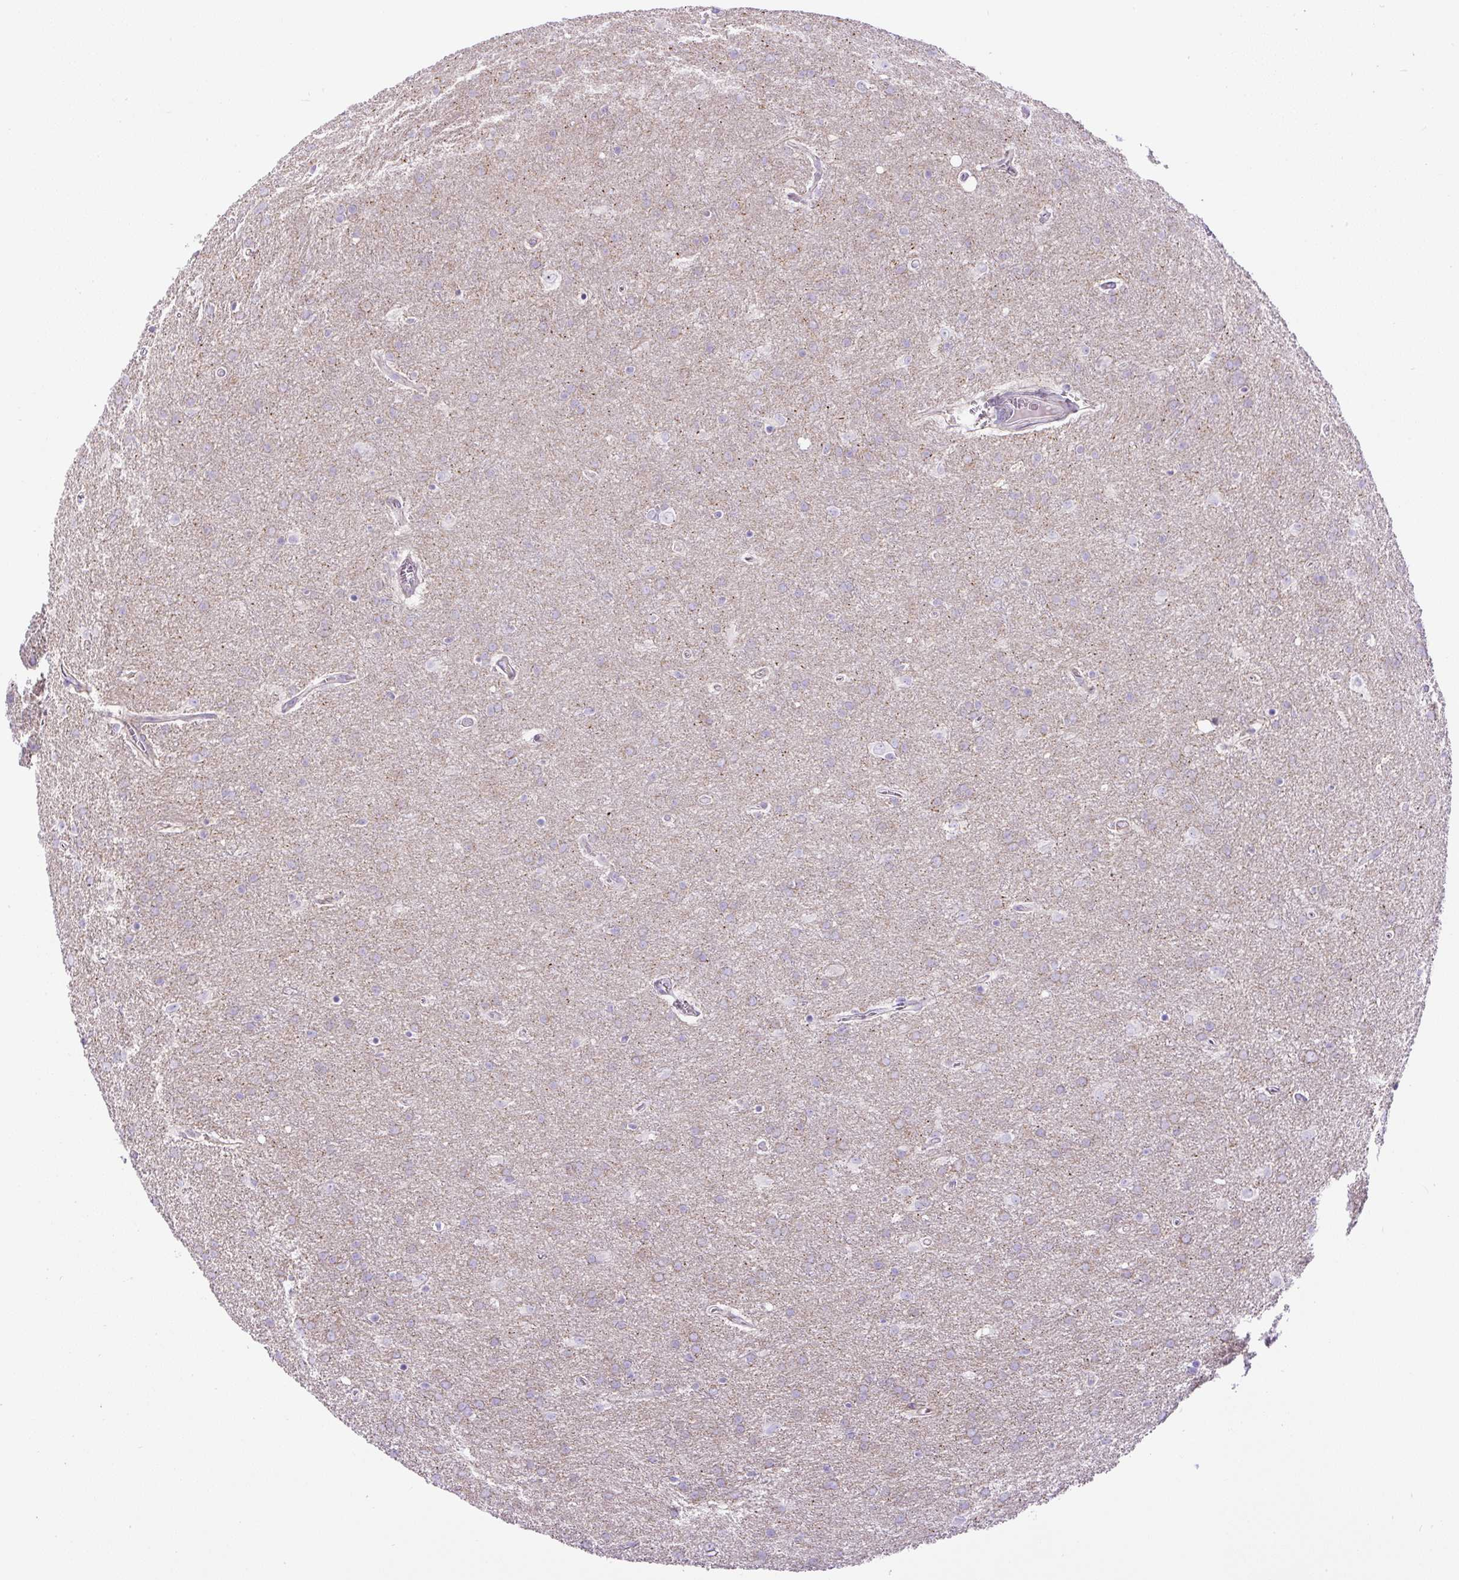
{"staining": {"intensity": "negative", "quantity": "none", "location": "none"}, "tissue": "glioma", "cell_type": "Tumor cells", "image_type": "cancer", "snomed": [{"axis": "morphology", "description": "Glioma, malignant, Low grade"}, {"axis": "topography", "description": "Brain"}], "caption": "Immunohistochemical staining of human glioma displays no significant staining in tumor cells.", "gene": "ZNF596", "patient": {"sex": "female", "age": 32}}